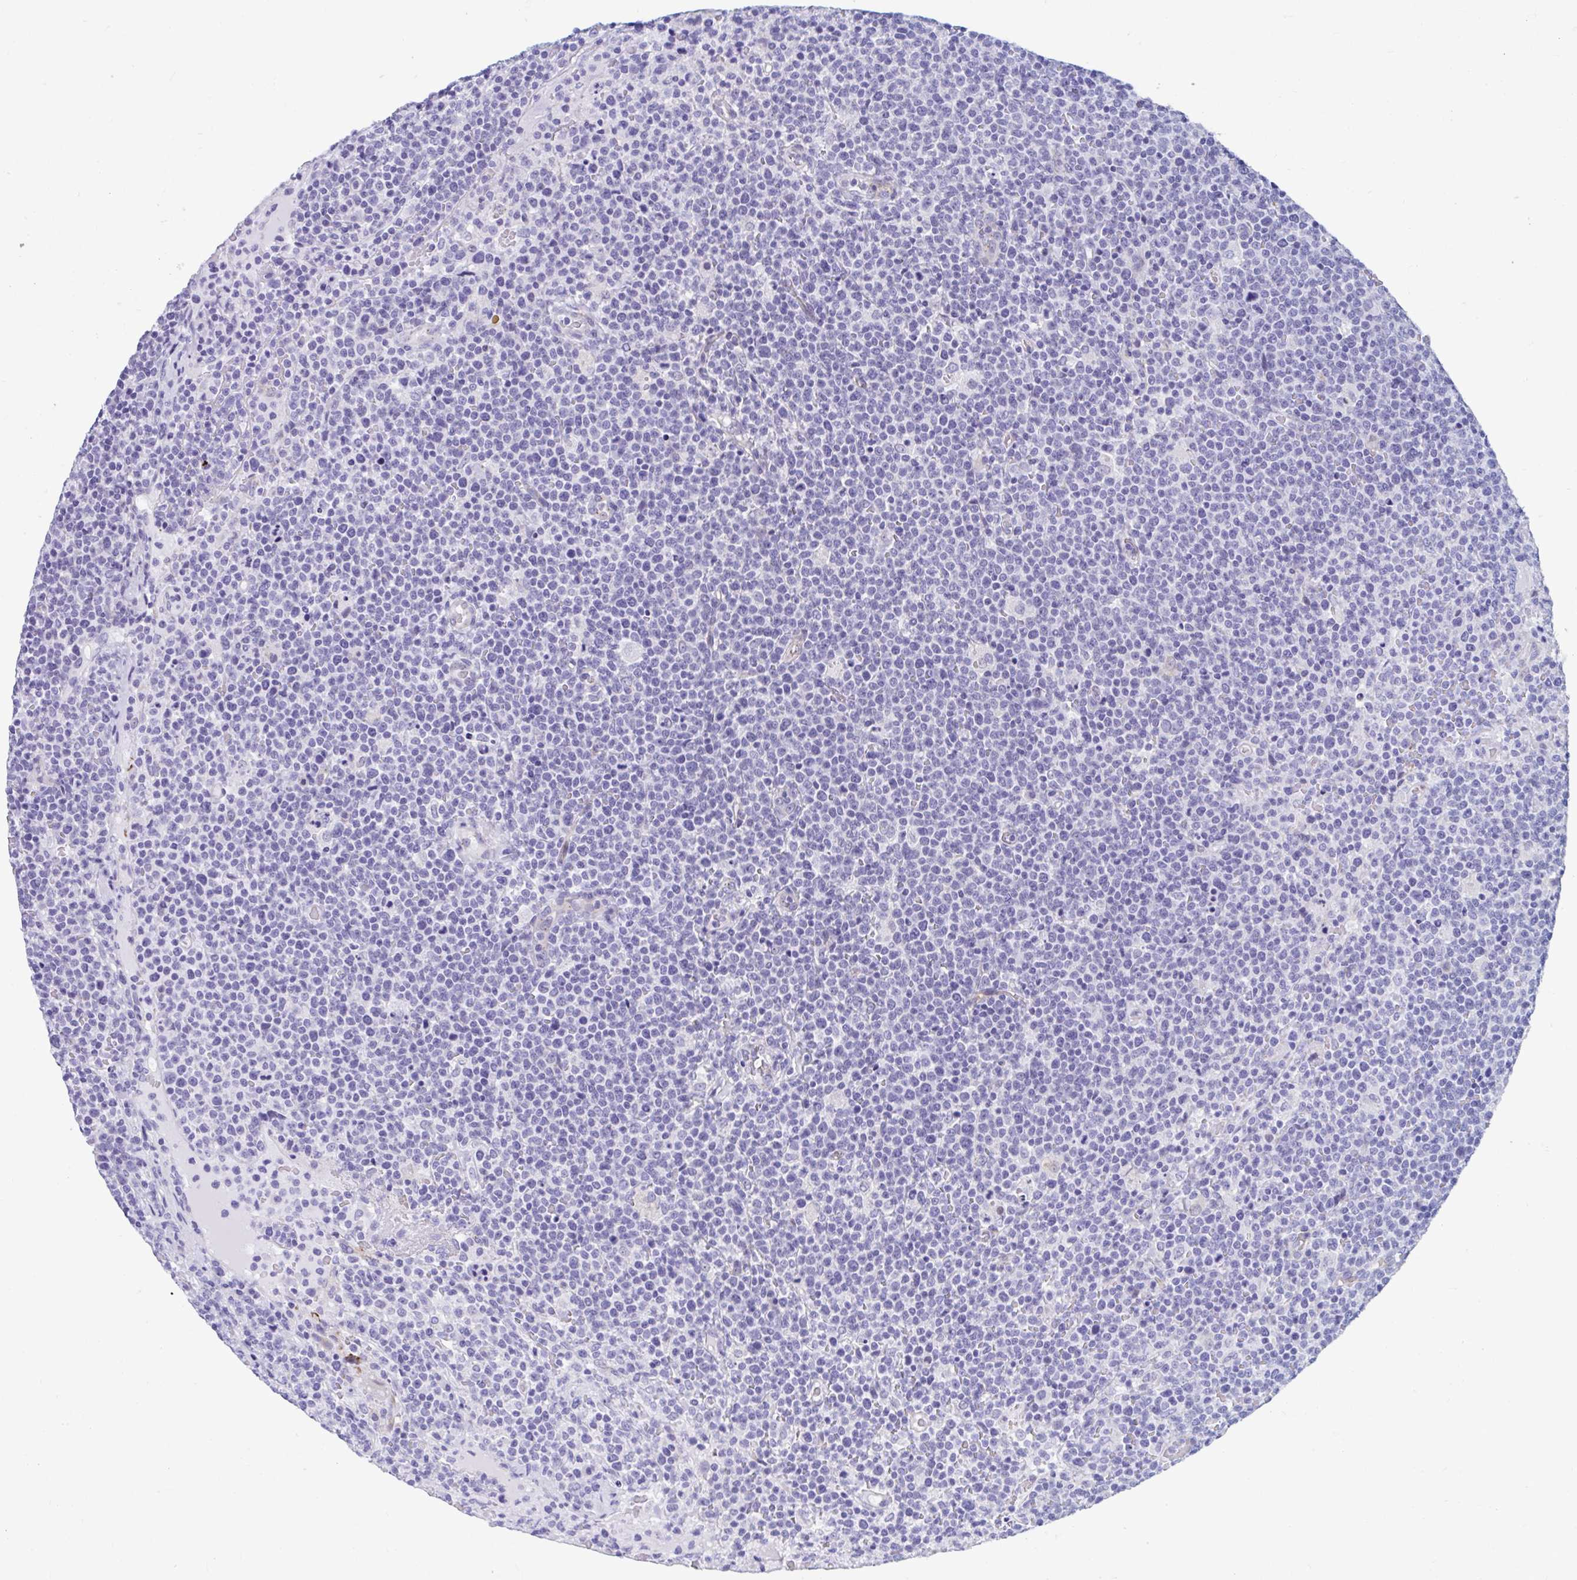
{"staining": {"intensity": "negative", "quantity": "none", "location": "none"}, "tissue": "lymphoma", "cell_type": "Tumor cells", "image_type": "cancer", "snomed": [{"axis": "morphology", "description": "Malignant lymphoma, non-Hodgkin's type, High grade"}, {"axis": "topography", "description": "Lymph node"}], "caption": "The micrograph reveals no significant staining in tumor cells of lymphoma.", "gene": "TTC30B", "patient": {"sex": "male", "age": 61}}